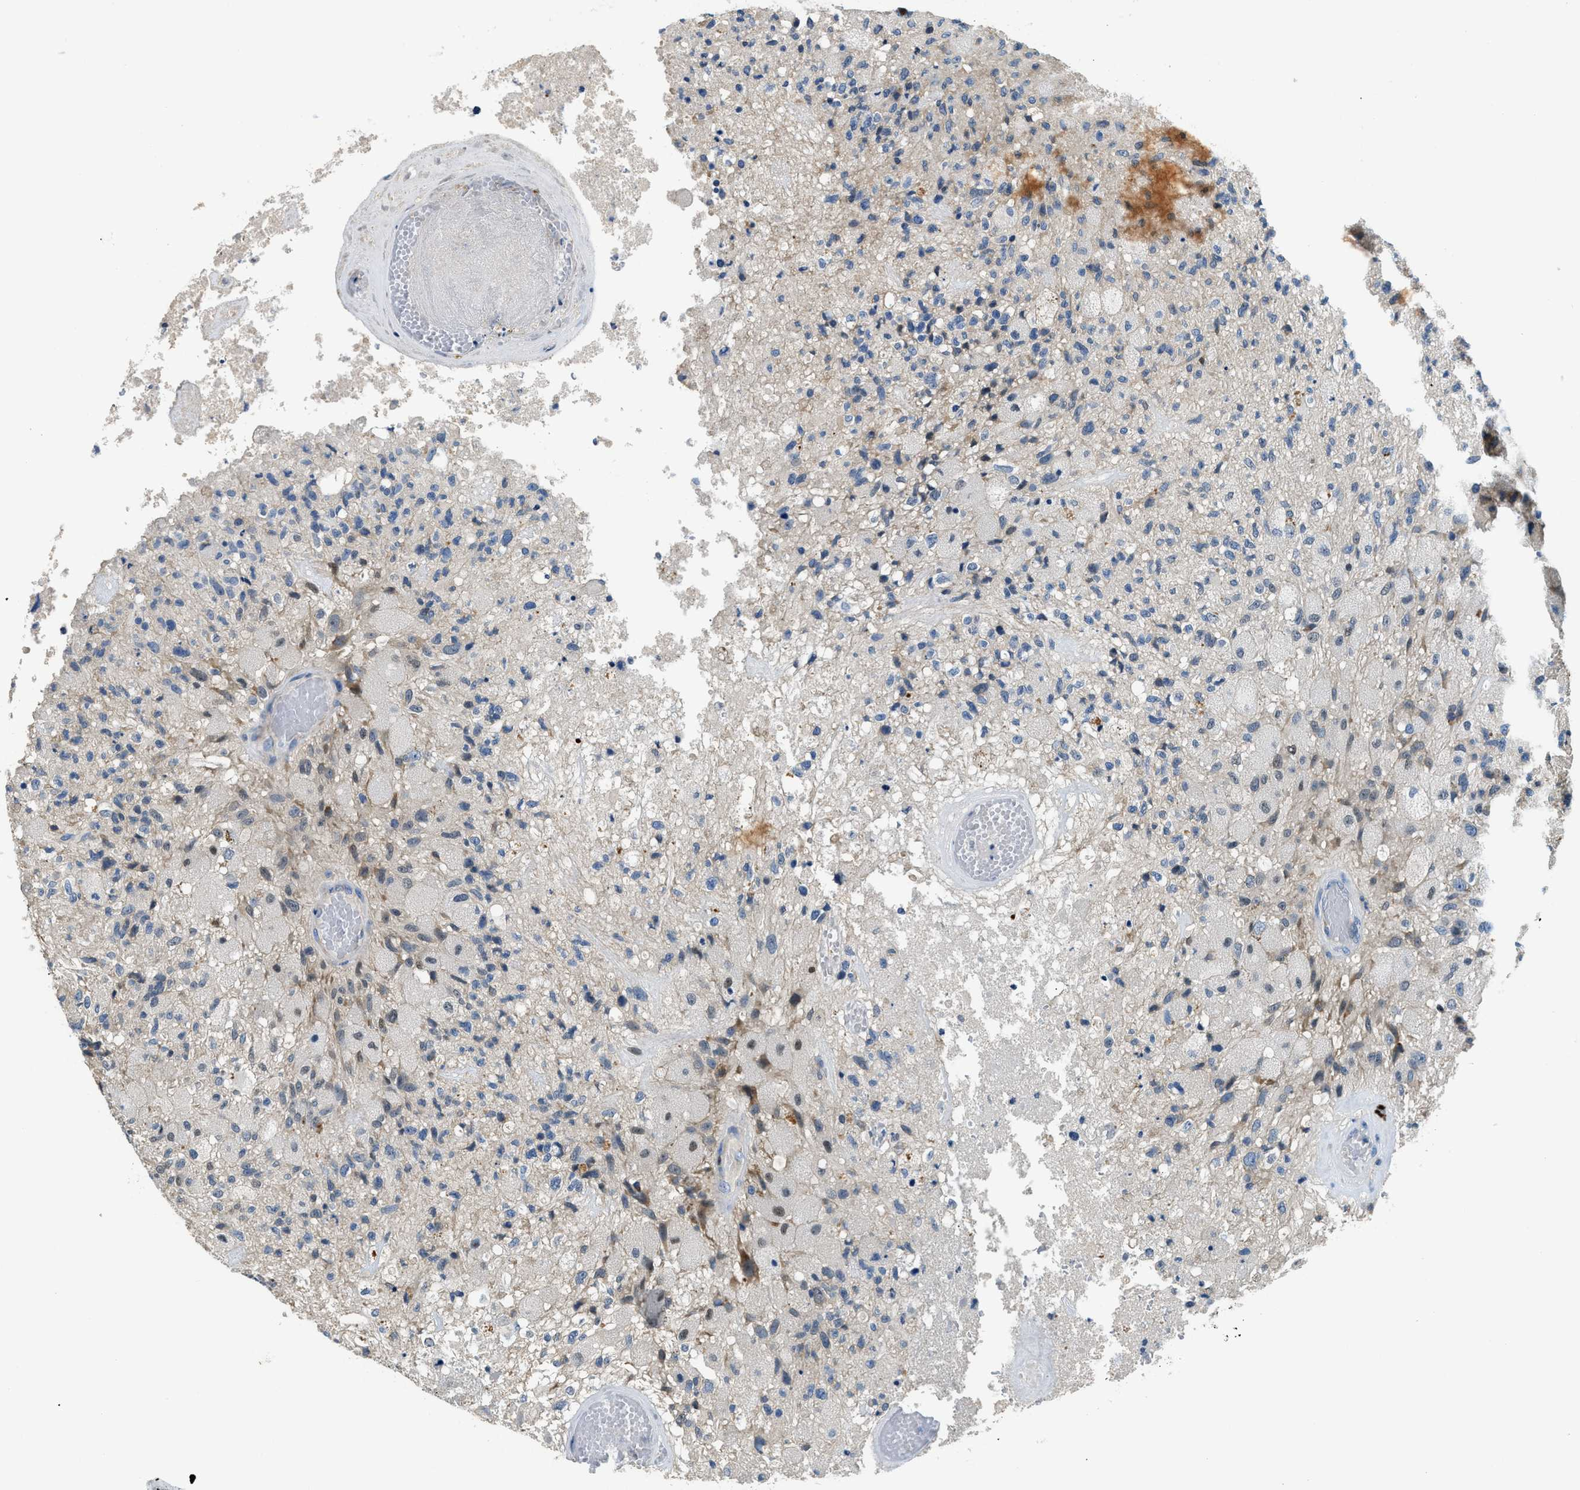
{"staining": {"intensity": "weak", "quantity": "<25%", "location": "cytoplasmic/membranous,nuclear"}, "tissue": "glioma", "cell_type": "Tumor cells", "image_type": "cancer", "snomed": [{"axis": "morphology", "description": "Normal tissue, NOS"}, {"axis": "morphology", "description": "Glioma, malignant, High grade"}, {"axis": "topography", "description": "Cerebral cortex"}], "caption": "An IHC histopathology image of malignant high-grade glioma is shown. There is no staining in tumor cells of malignant high-grade glioma.", "gene": "TOX", "patient": {"sex": "male", "age": 77}}